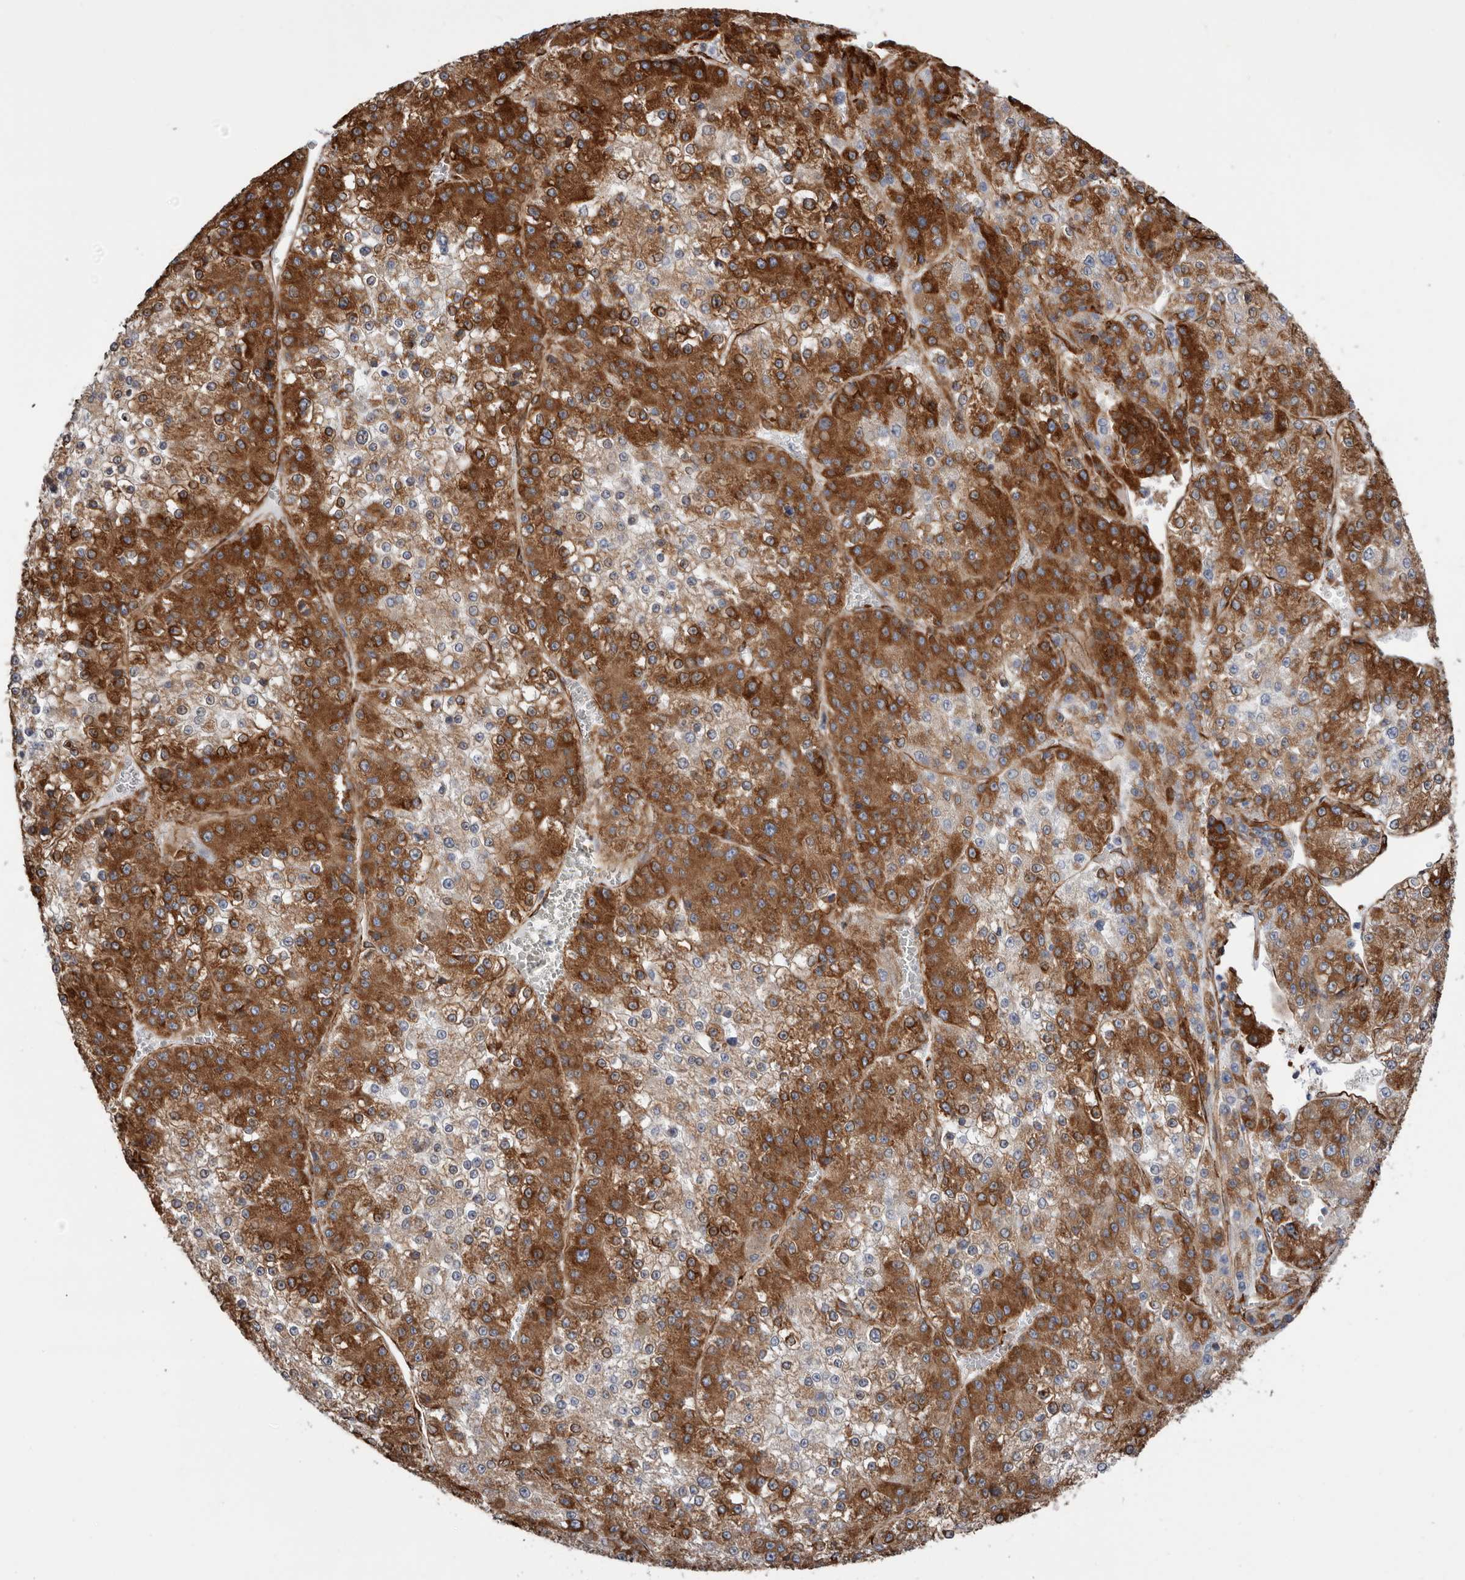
{"staining": {"intensity": "strong", "quantity": "25%-75%", "location": "cytoplasmic/membranous"}, "tissue": "liver cancer", "cell_type": "Tumor cells", "image_type": "cancer", "snomed": [{"axis": "morphology", "description": "Carcinoma, Hepatocellular, NOS"}, {"axis": "topography", "description": "Liver"}], "caption": "Immunohistochemistry (IHC) of liver cancer demonstrates high levels of strong cytoplasmic/membranous expression in about 25%-75% of tumor cells.", "gene": "SEMA3E", "patient": {"sex": "female", "age": 73}}